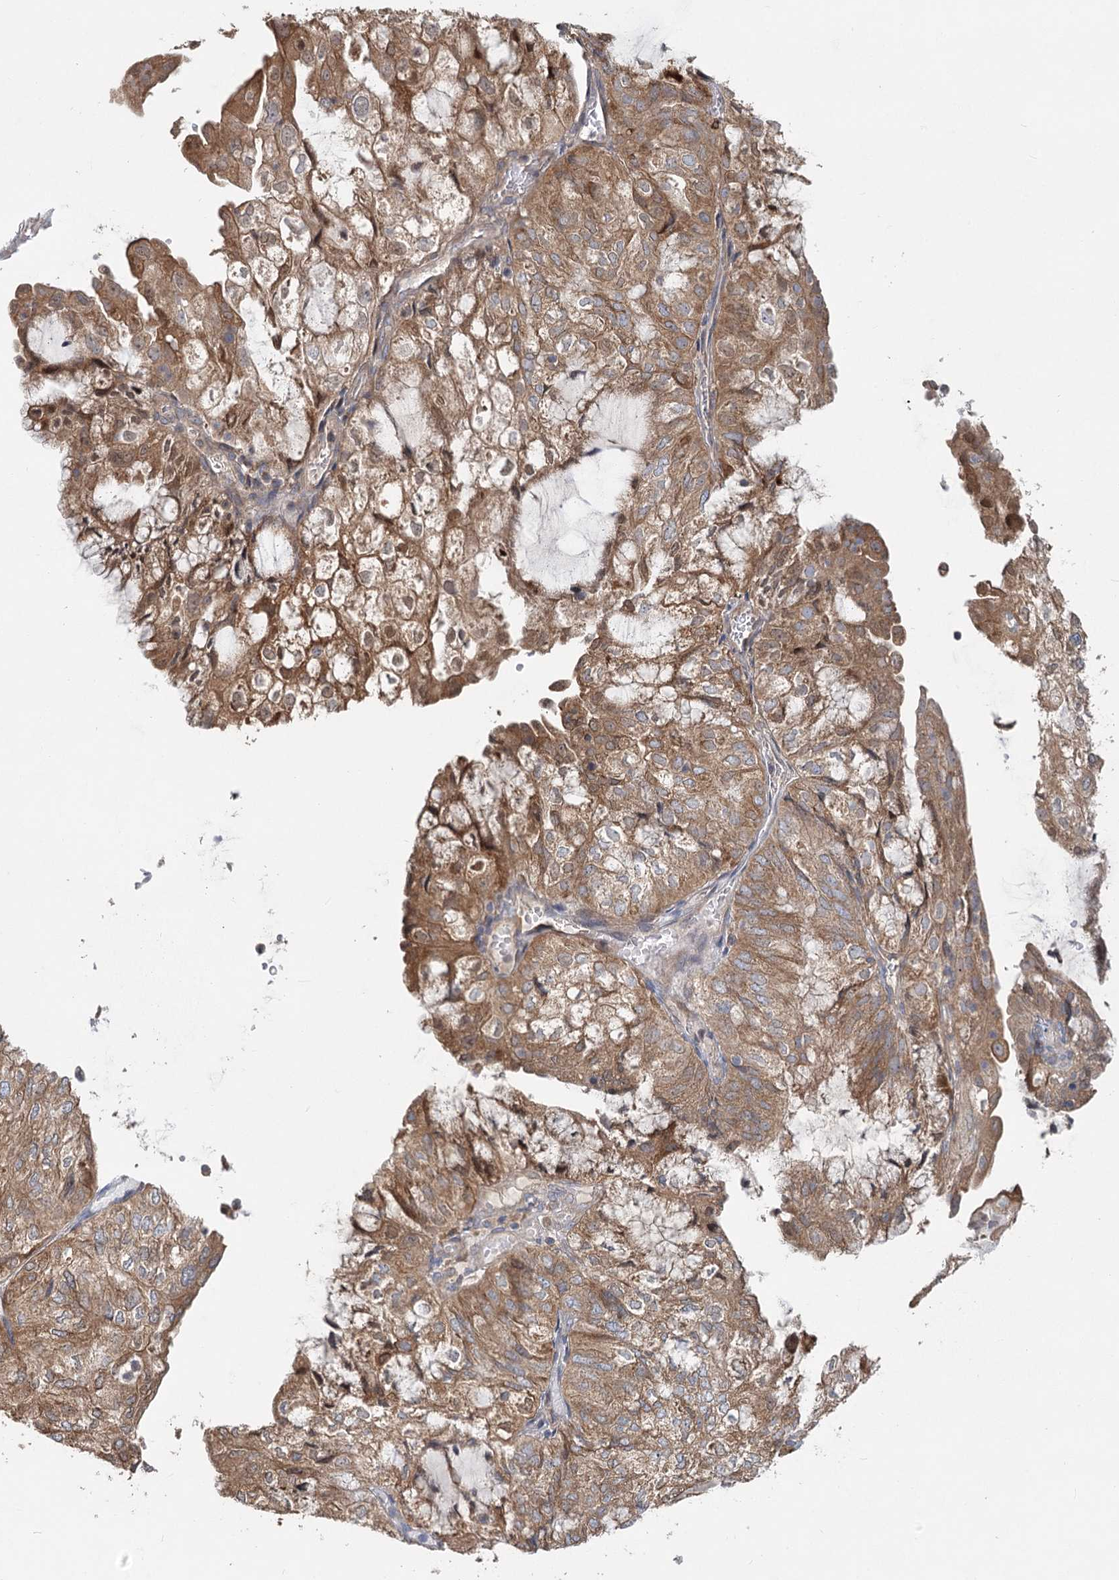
{"staining": {"intensity": "moderate", "quantity": ">75%", "location": "cytoplasmic/membranous"}, "tissue": "endometrial cancer", "cell_type": "Tumor cells", "image_type": "cancer", "snomed": [{"axis": "morphology", "description": "Adenocarcinoma, NOS"}, {"axis": "topography", "description": "Endometrium"}], "caption": "IHC histopathology image of neoplastic tissue: endometrial adenocarcinoma stained using immunohistochemistry (IHC) reveals medium levels of moderate protein expression localized specifically in the cytoplasmic/membranous of tumor cells, appearing as a cytoplasmic/membranous brown color.", "gene": "PAIP2", "patient": {"sex": "female", "age": 81}}